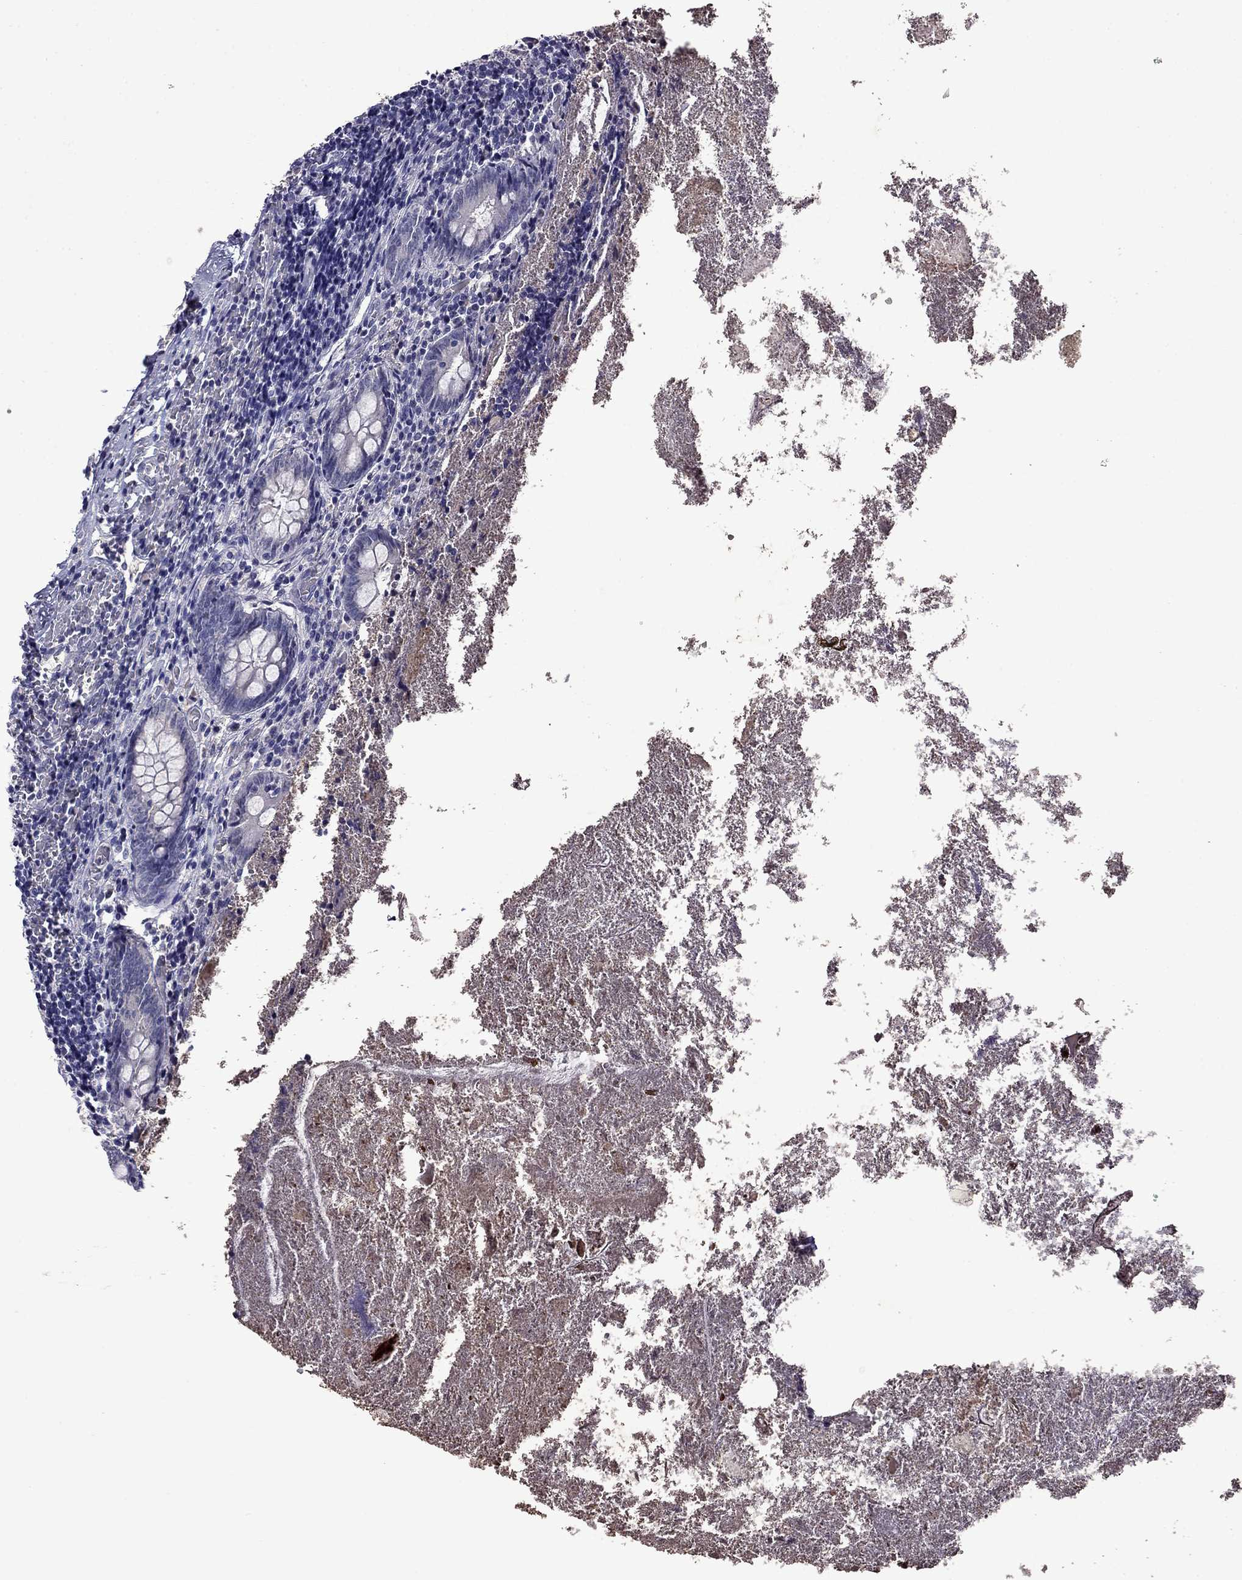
{"staining": {"intensity": "negative", "quantity": "none", "location": "none"}, "tissue": "appendix", "cell_type": "Glandular cells", "image_type": "normal", "snomed": [{"axis": "morphology", "description": "Normal tissue, NOS"}, {"axis": "topography", "description": "Appendix"}], "caption": "Immunohistochemistry (IHC) image of benign appendix: appendix stained with DAB displays no significant protein staining in glandular cells.", "gene": "STAR", "patient": {"sex": "female", "age": 23}}